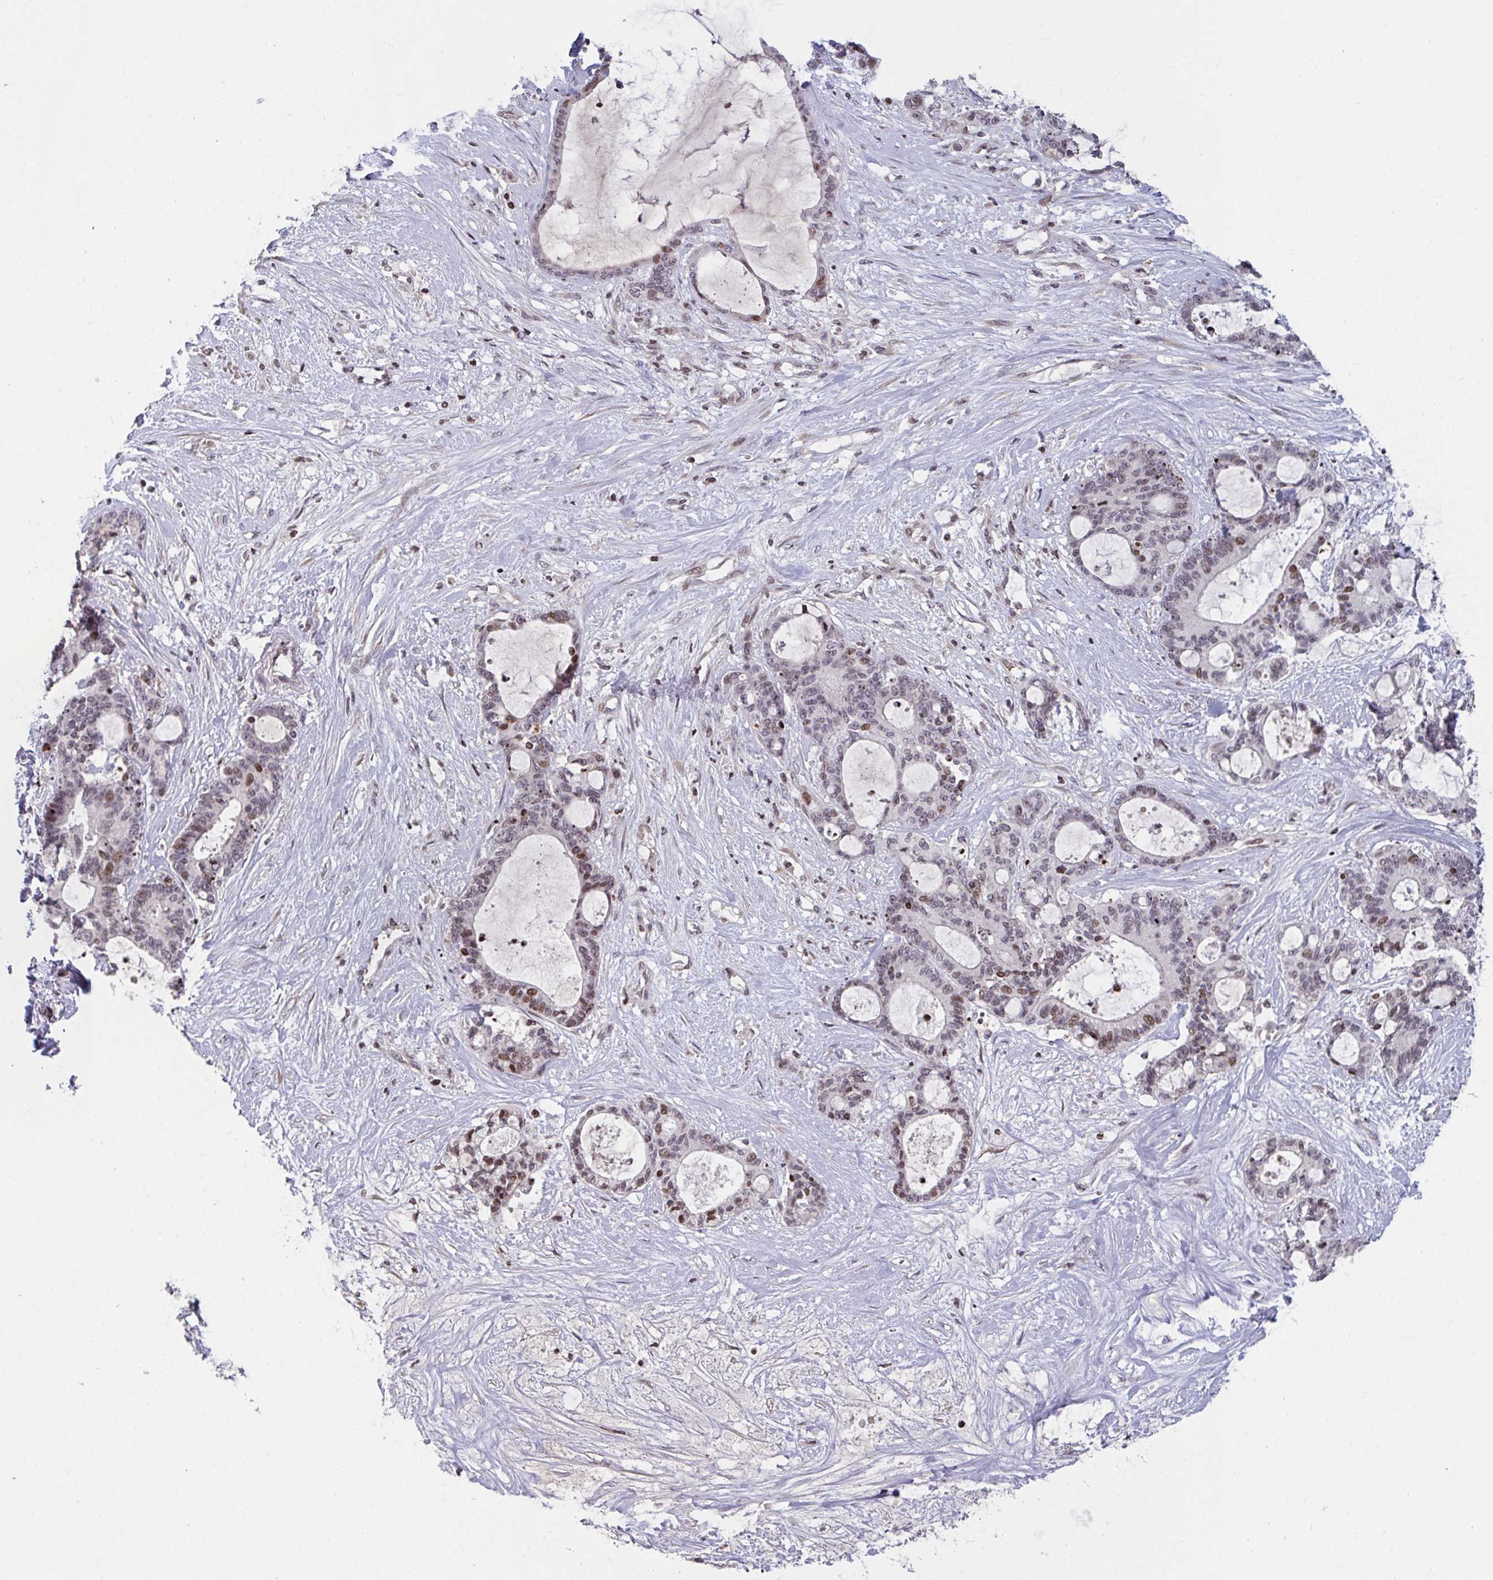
{"staining": {"intensity": "moderate", "quantity": "25%-75%", "location": "nuclear"}, "tissue": "liver cancer", "cell_type": "Tumor cells", "image_type": "cancer", "snomed": [{"axis": "morphology", "description": "Normal tissue, NOS"}, {"axis": "morphology", "description": "Cholangiocarcinoma"}, {"axis": "topography", "description": "Liver"}, {"axis": "topography", "description": "Peripheral nerve tissue"}], "caption": "This histopathology image reveals cholangiocarcinoma (liver) stained with IHC to label a protein in brown. The nuclear of tumor cells show moderate positivity for the protein. Nuclei are counter-stained blue.", "gene": "PCDHB8", "patient": {"sex": "female", "age": 73}}